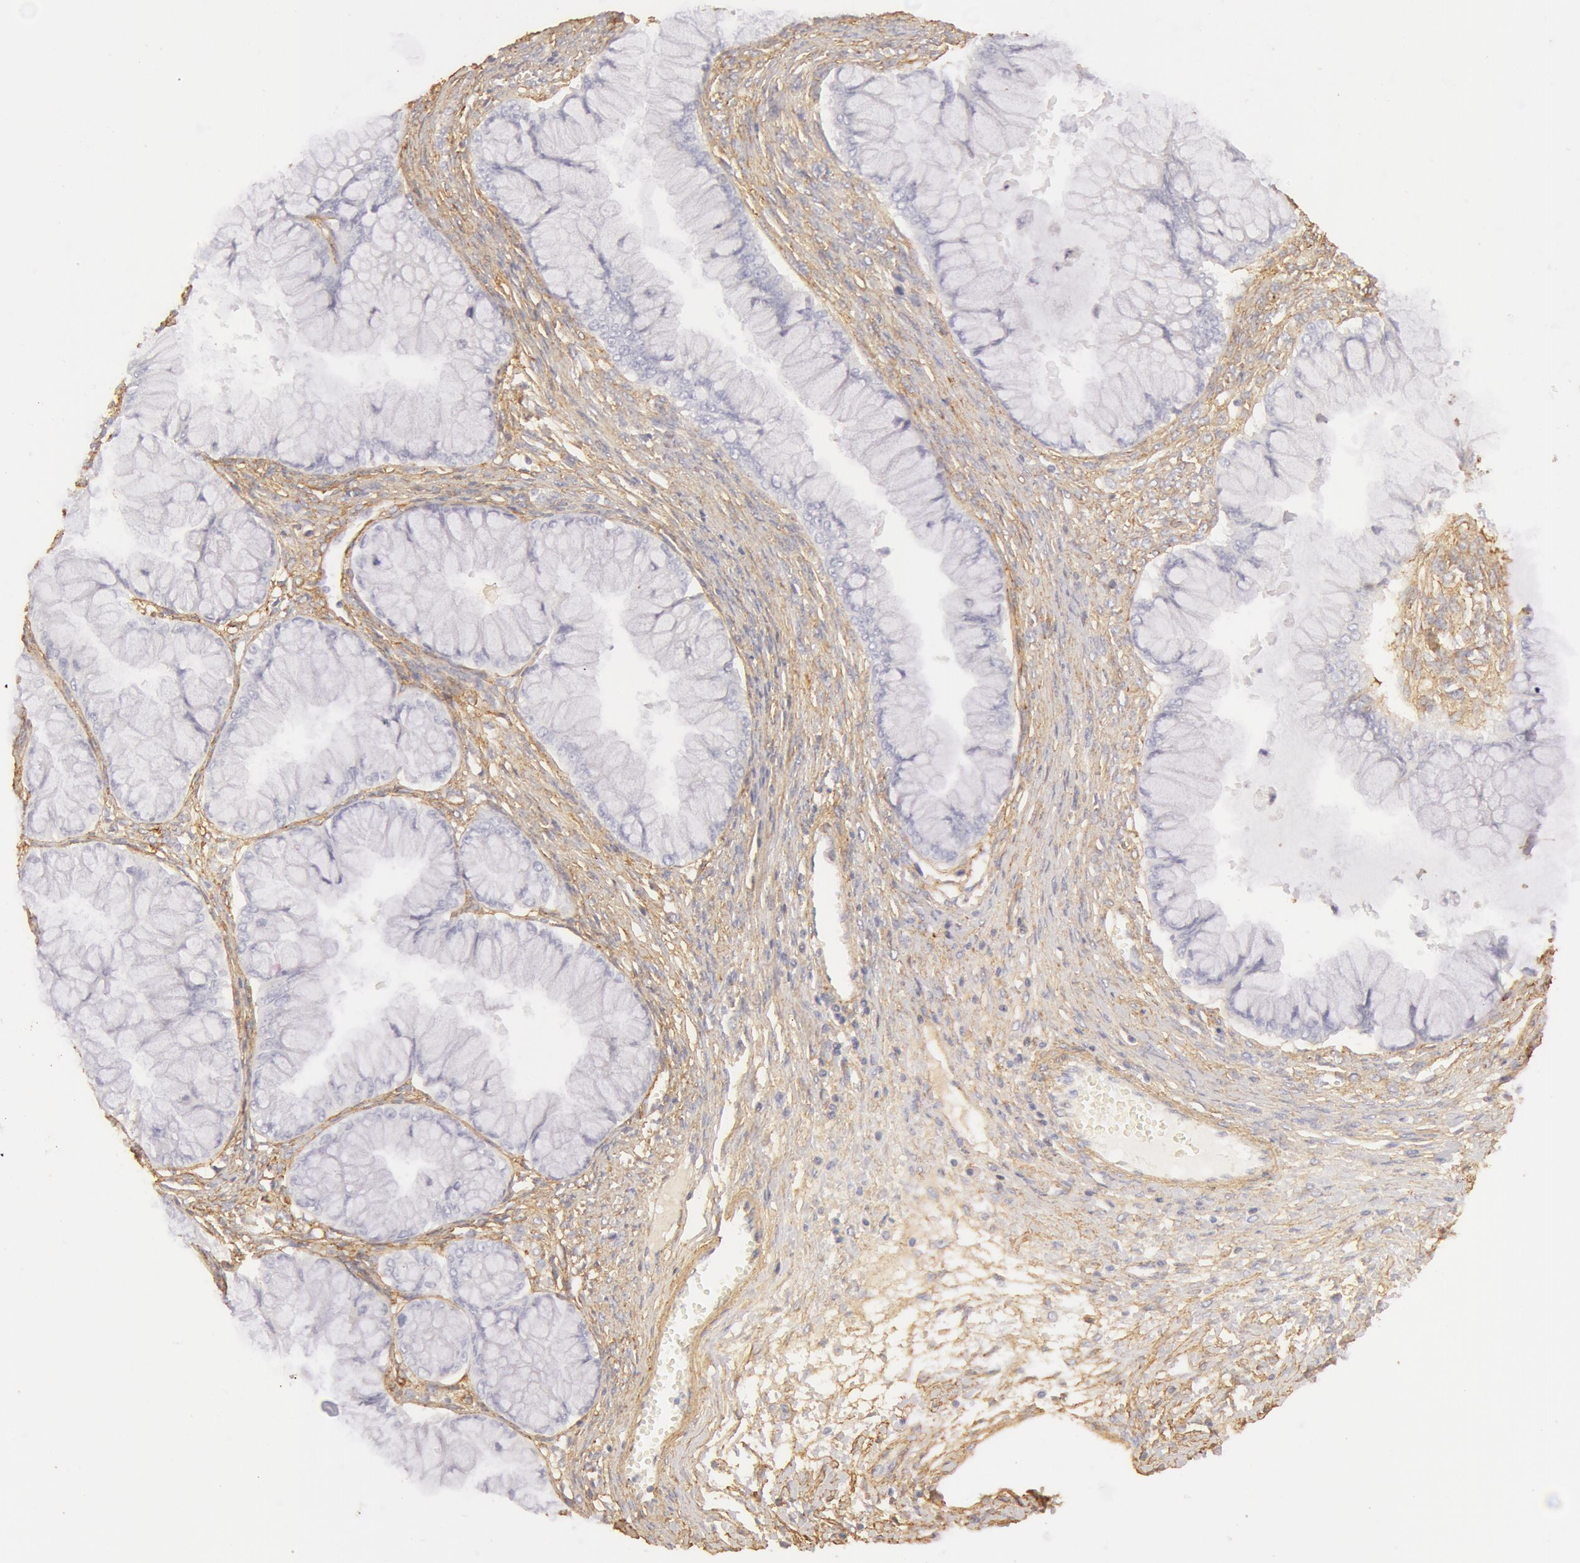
{"staining": {"intensity": "negative", "quantity": "none", "location": "none"}, "tissue": "ovarian cancer", "cell_type": "Tumor cells", "image_type": "cancer", "snomed": [{"axis": "morphology", "description": "Cystadenocarcinoma, mucinous, NOS"}, {"axis": "topography", "description": "Ovary"}], "caption": "This is a micrograph of immunohistochemistry staining of mucinous cystadenocarcinoma (ovarian), which shows no expression in tumor cells. The staining was performed using DAB to visualize the protein expression in brown, while the nuclei were stained in blue with hematoxylin (Magnification: 20x).", "gene": "COL4A1", "patient": {"sex": "female", "age": 63}}